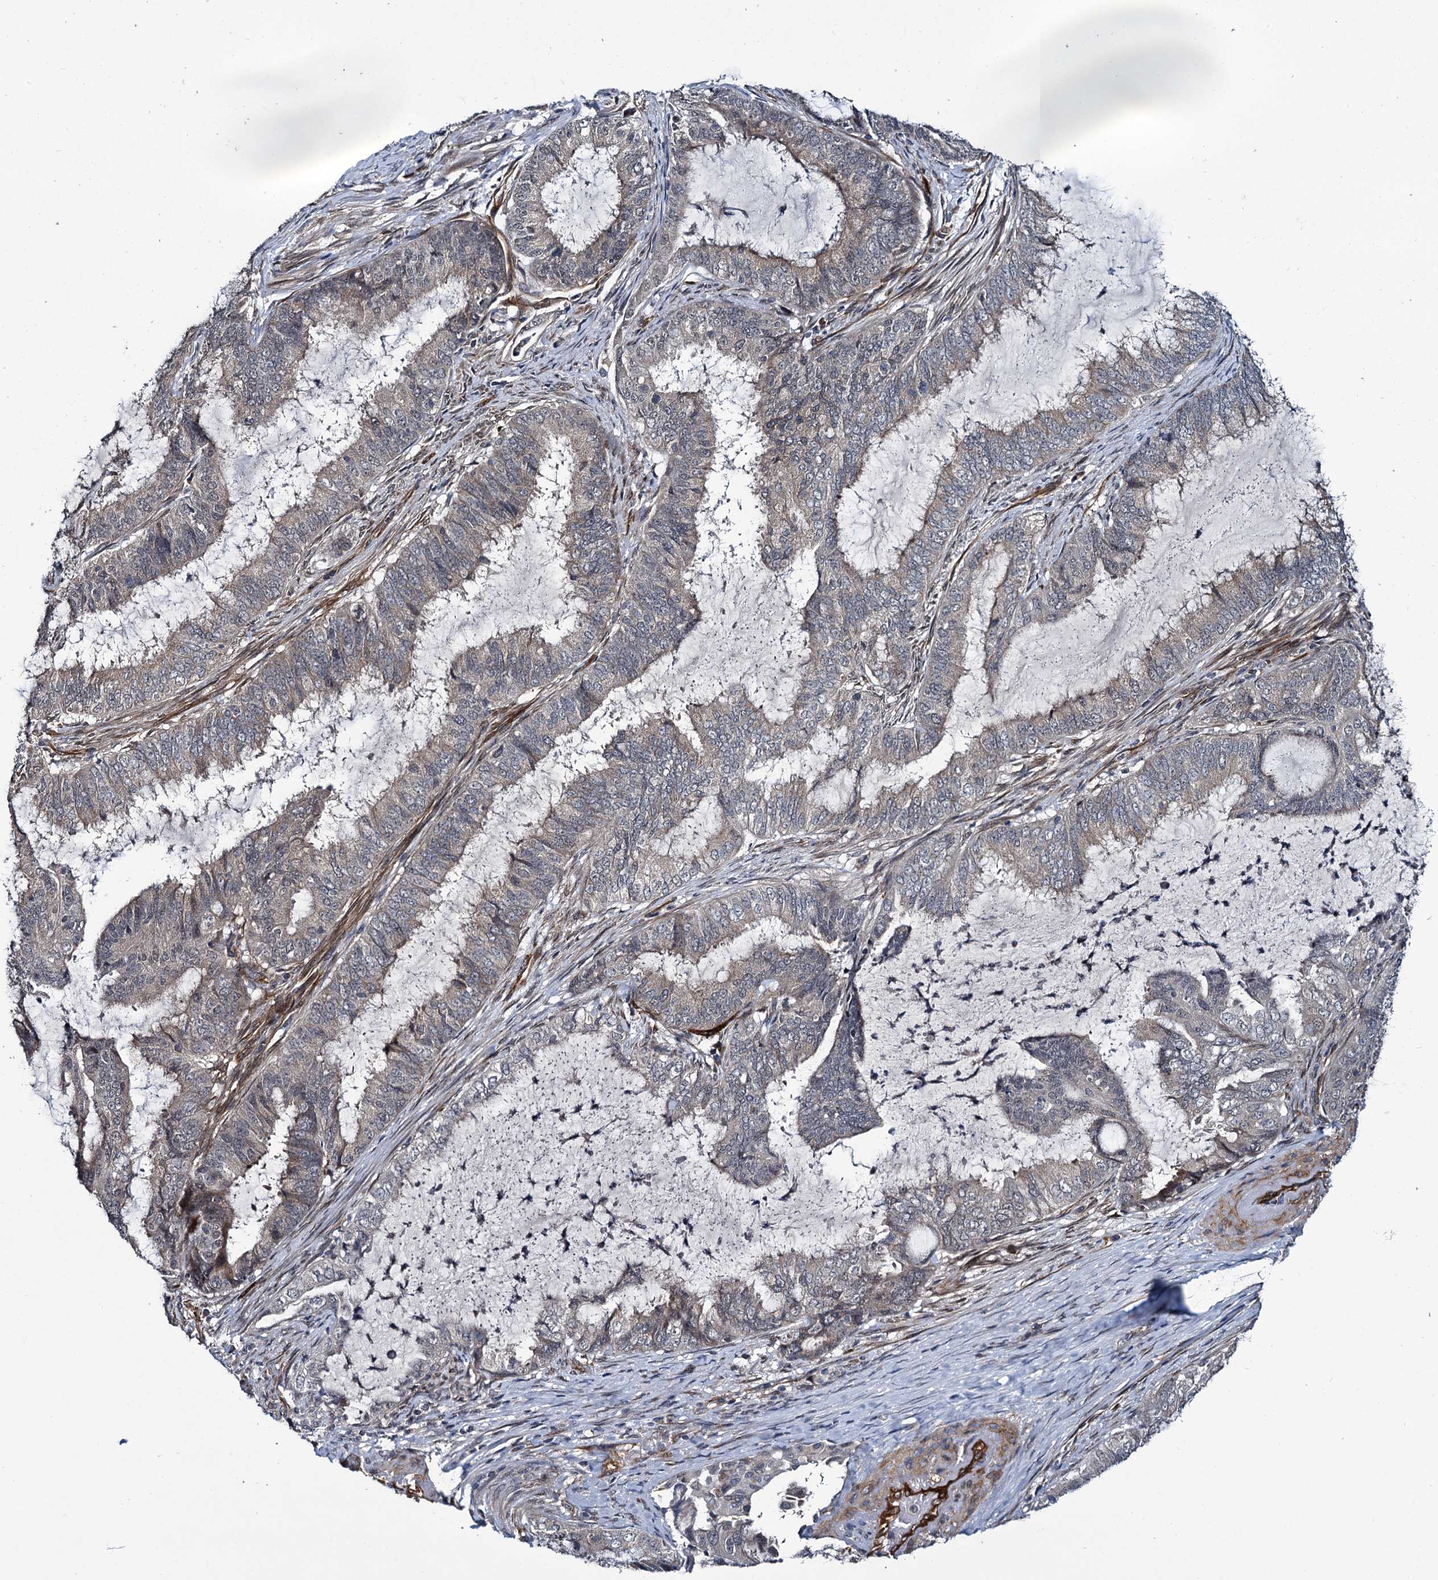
{"staining": {"intensity": "negative", "quantity": "none", "location": "none"}, "tissue": "endometrial cancer", "cell_type": "Tumor cells", "image_type": "cancer", "snomed": [{"axis": "morphology", "description": "Adenocarcinoma, NOS"}, {"axis": "topography", "description": "Endometrium"}], "caption": "Endometrial adenocarcinoma stained for a protein using IHC exhibits no positivity tumor cells.", "gene": "ARHGAP42", "patient": {"sex": "female", "age": 51}}